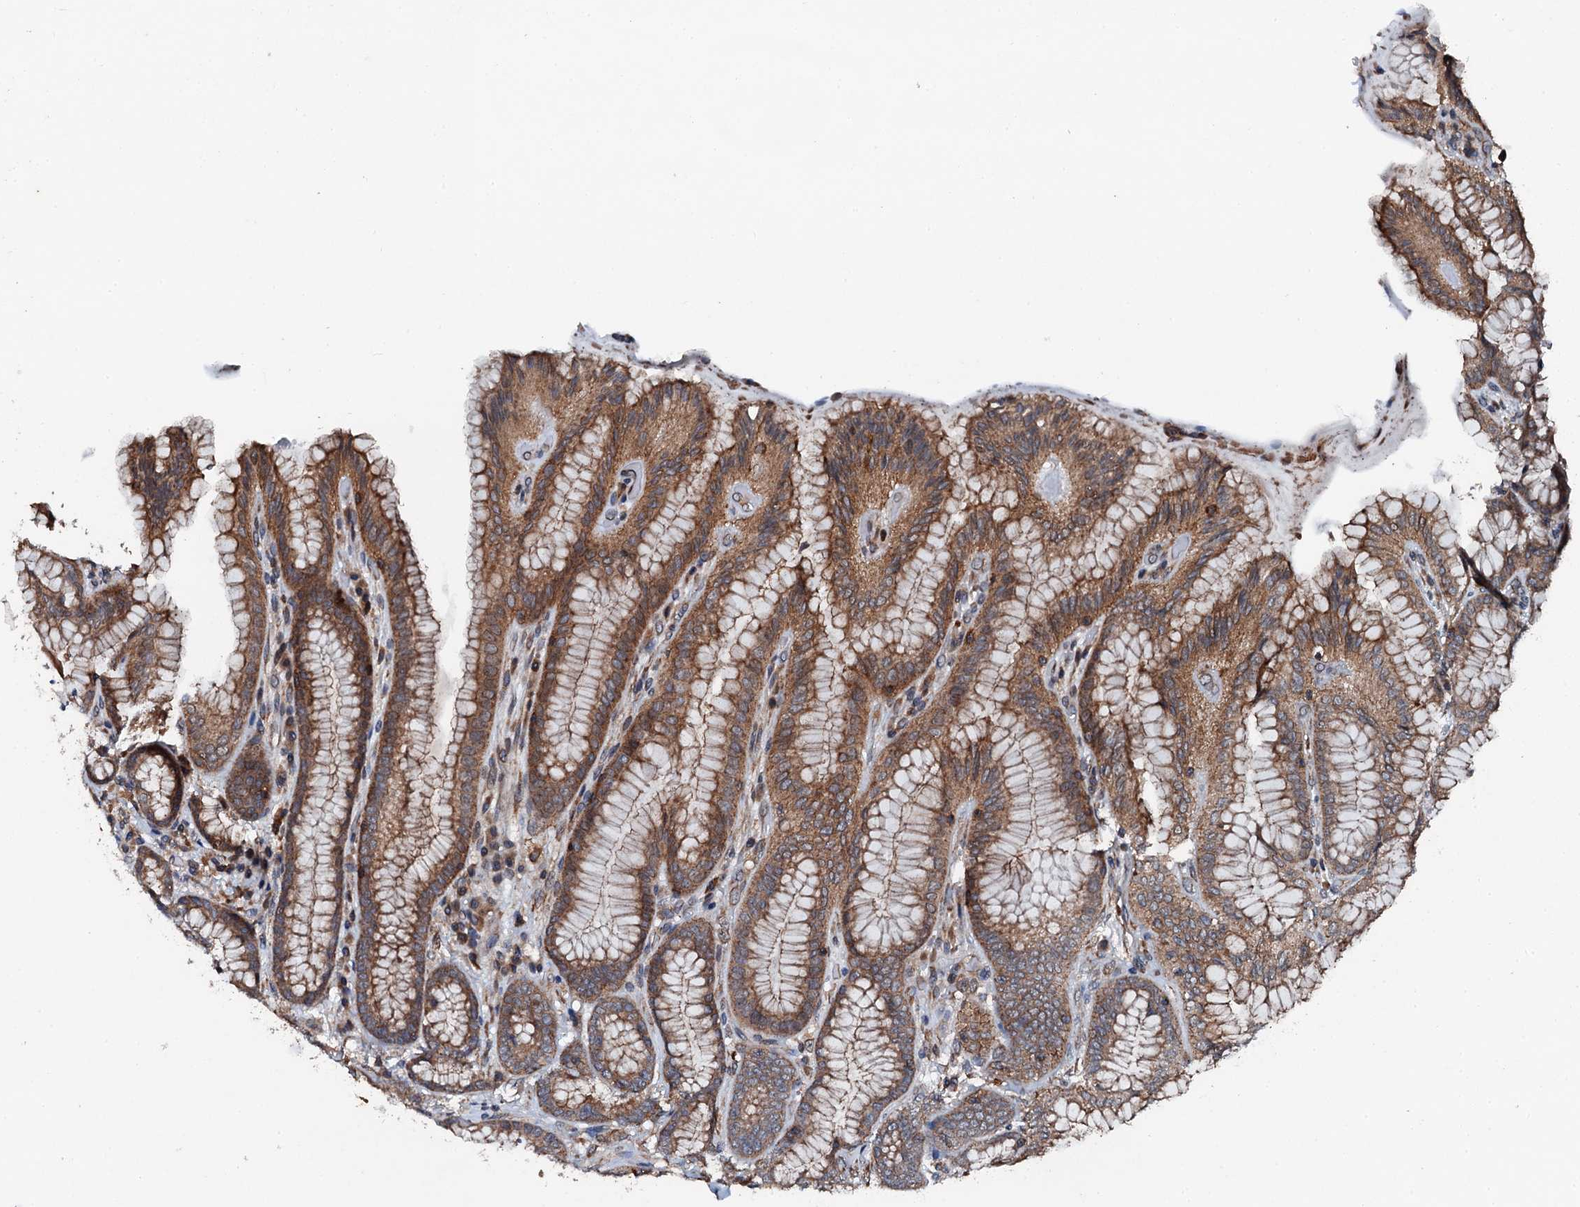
{"staining": {"intensity": "moderate", "quantity": ">75%", "location": "cytoplasmic/membranous"}, "tissue": "stomach", "cell_type": "Glandular cells", "image_type": "normal", "snomed": [{"axis": "morphology", "description": "Normal tissue, NOS"}, {"axis": "topography", "description": "Stomach, upper"}, {"axis": "topography", "description": "Stomach, lower"}], "caption": "The micrograph displays staining of benign stomach, revealing moderate cytoplasmic/membranous protein staining (brown color) within glandular cells.", "gene": "EDC4", "patient": {"sex": "female", "age": 76}}